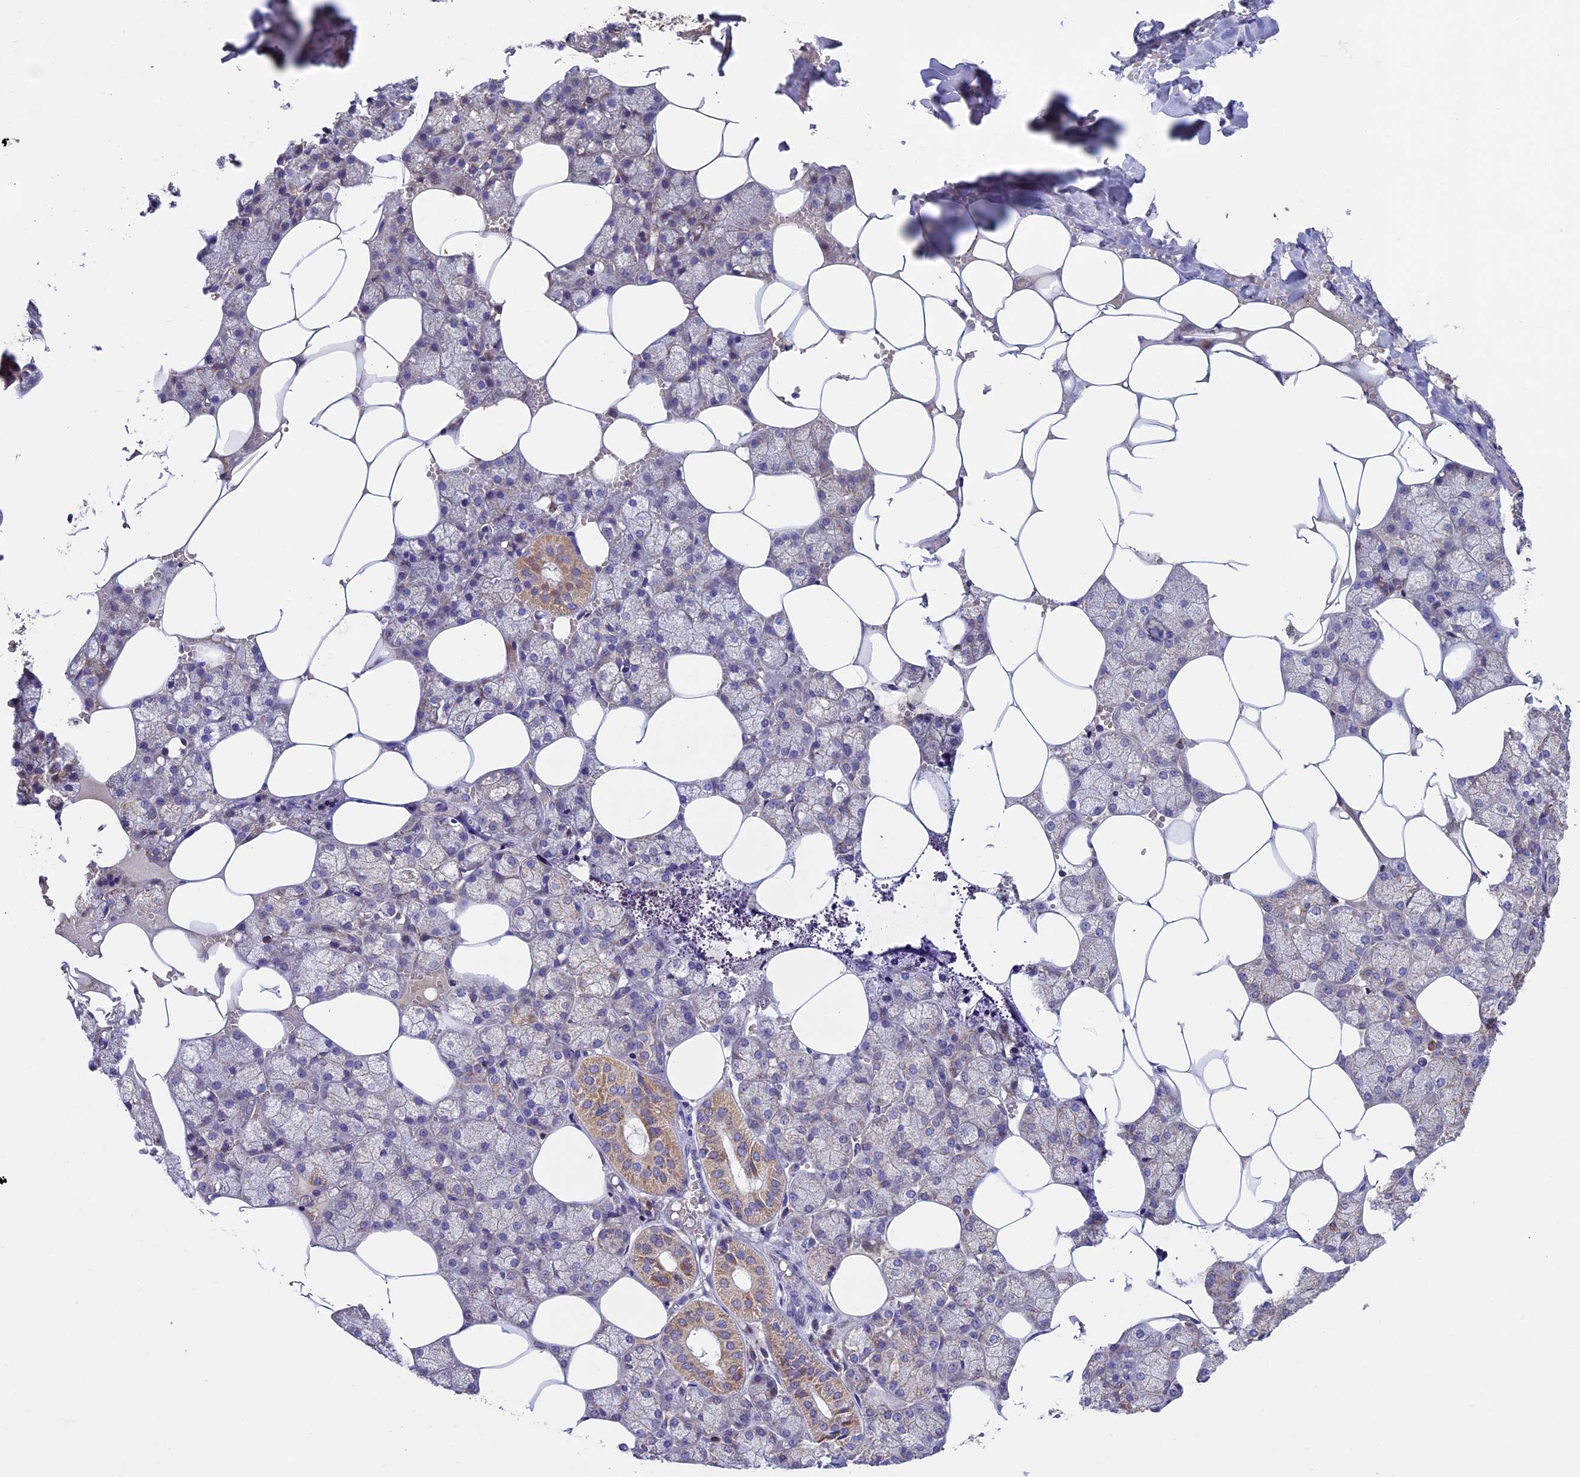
{"staining": {"intensity": "moderate", "quantity": "25%-75%", "location": "cytoplasmic/membranous"}, "tissue": "salivary gland", "cell_type": "Glandular cells", "image_type": "normal", "snomed": [{"axis": "morphology", "description": "Normal tissue, NOS"}, {"axis": "topography", "description": "Salivary gland"}], "caption": "Glandular cells exhibit medium levels of moderate cytoplasmic/membranous staining in about 25%-75% of cells in unremarkable human salivary gland. Immunohistochemistry (ihc) stains the protein in brown and the nuclei are stained blue.", "gene": "OCEL1", "patient": {"sex": "male", "age": 62}}